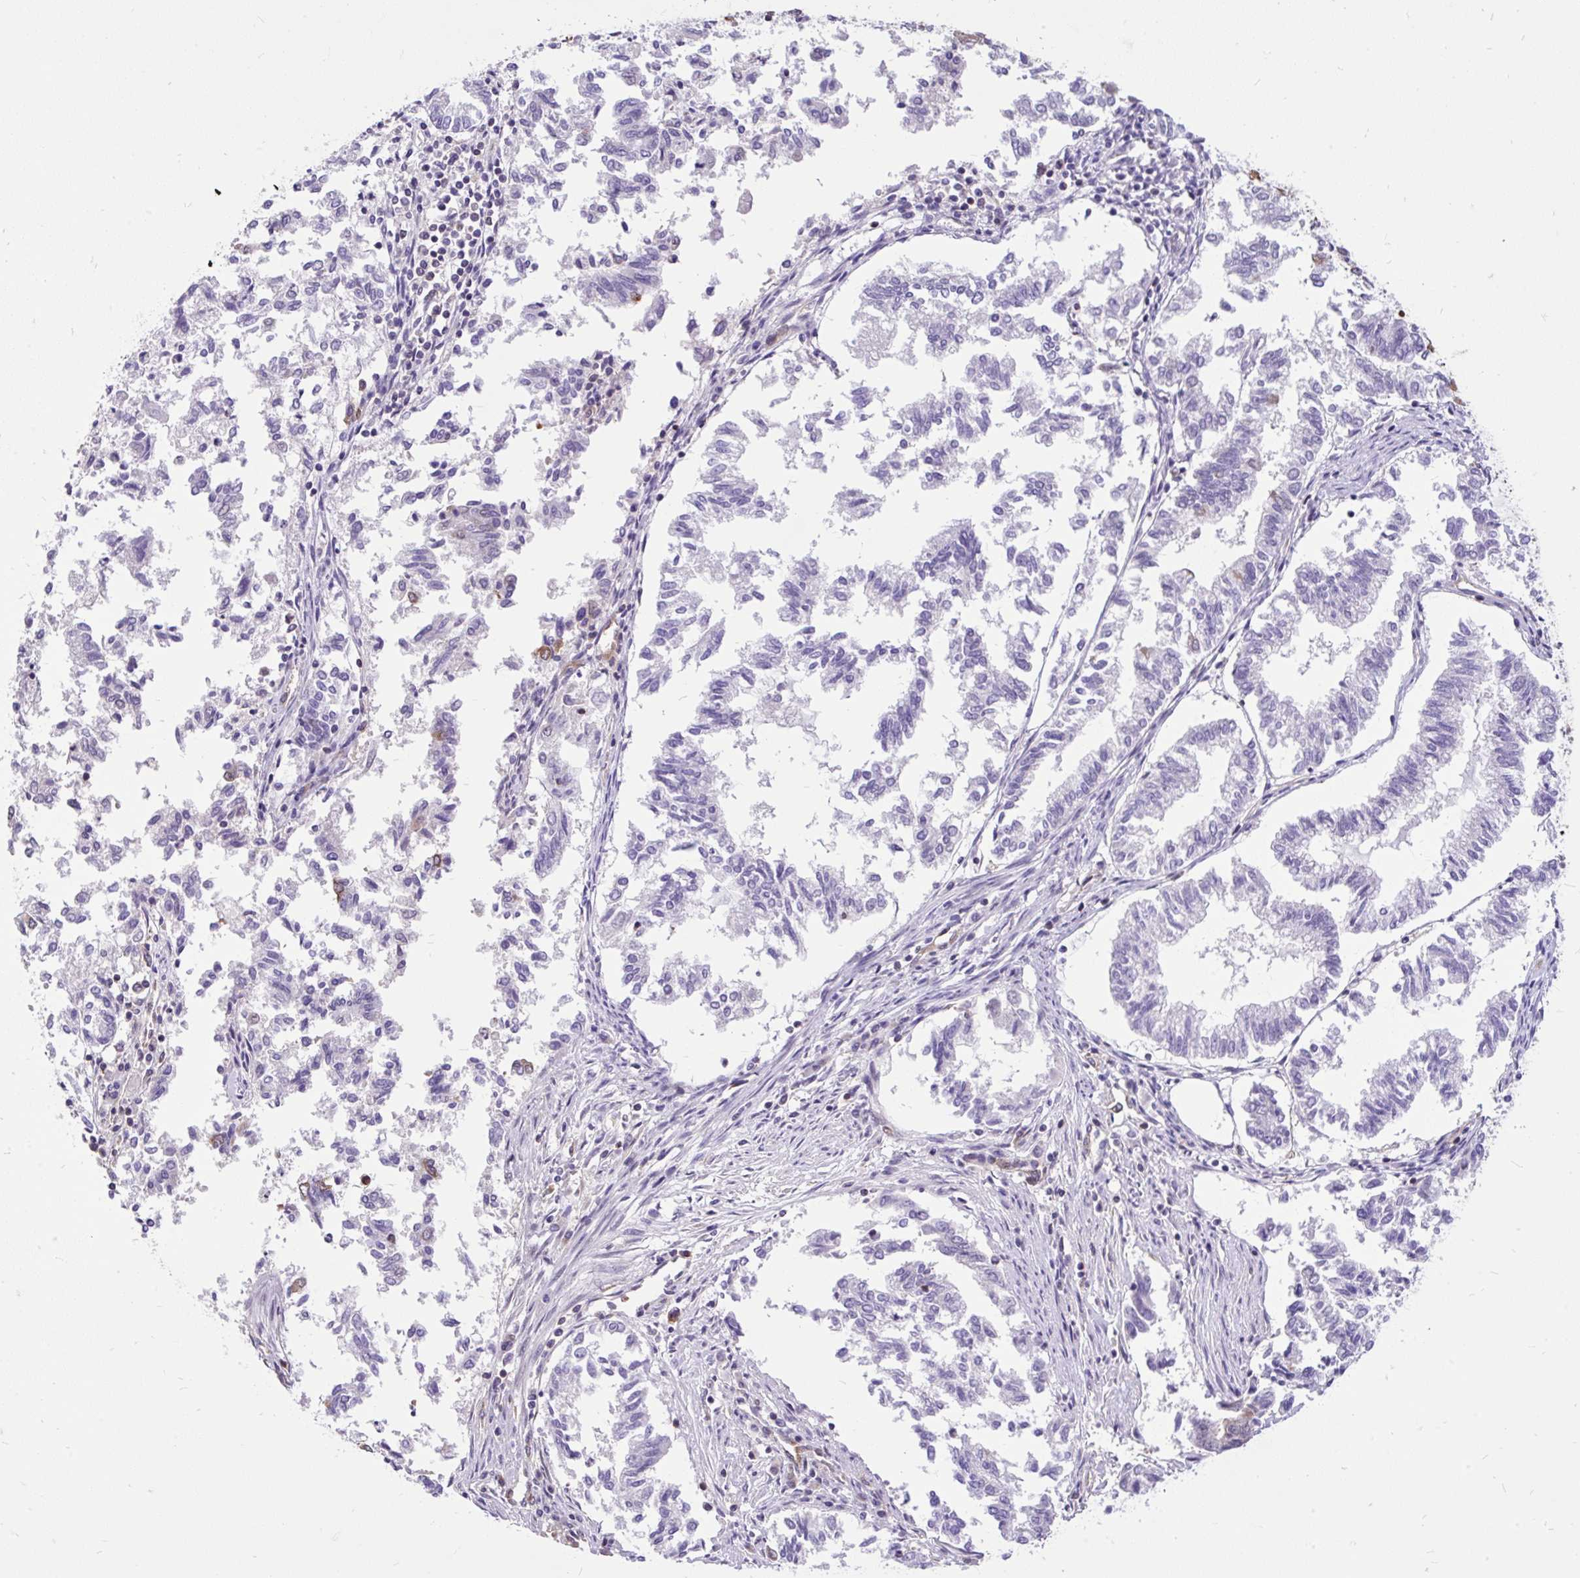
{"staining": {"intensity": "negative", "quantity": "none", "location": "none"}, "tissue": "endometrial cancer", "cell_type": "Tumor cells", "image_type": "cancer", "snomed": [{"axis": "morphology", "description": "Necrosis, NOS"}, {"axis": "morphology", "description": "Adenocarcinoma, NOS"}, {"axis": "topography", "description": "Endometrium"}], "caption": "Micrograph shows no protein positivity in tumor cells of endometrial adenocarcinoma tissue.", "gene": "TRIM17", "patient": {"sex": "female", "age": 79}}